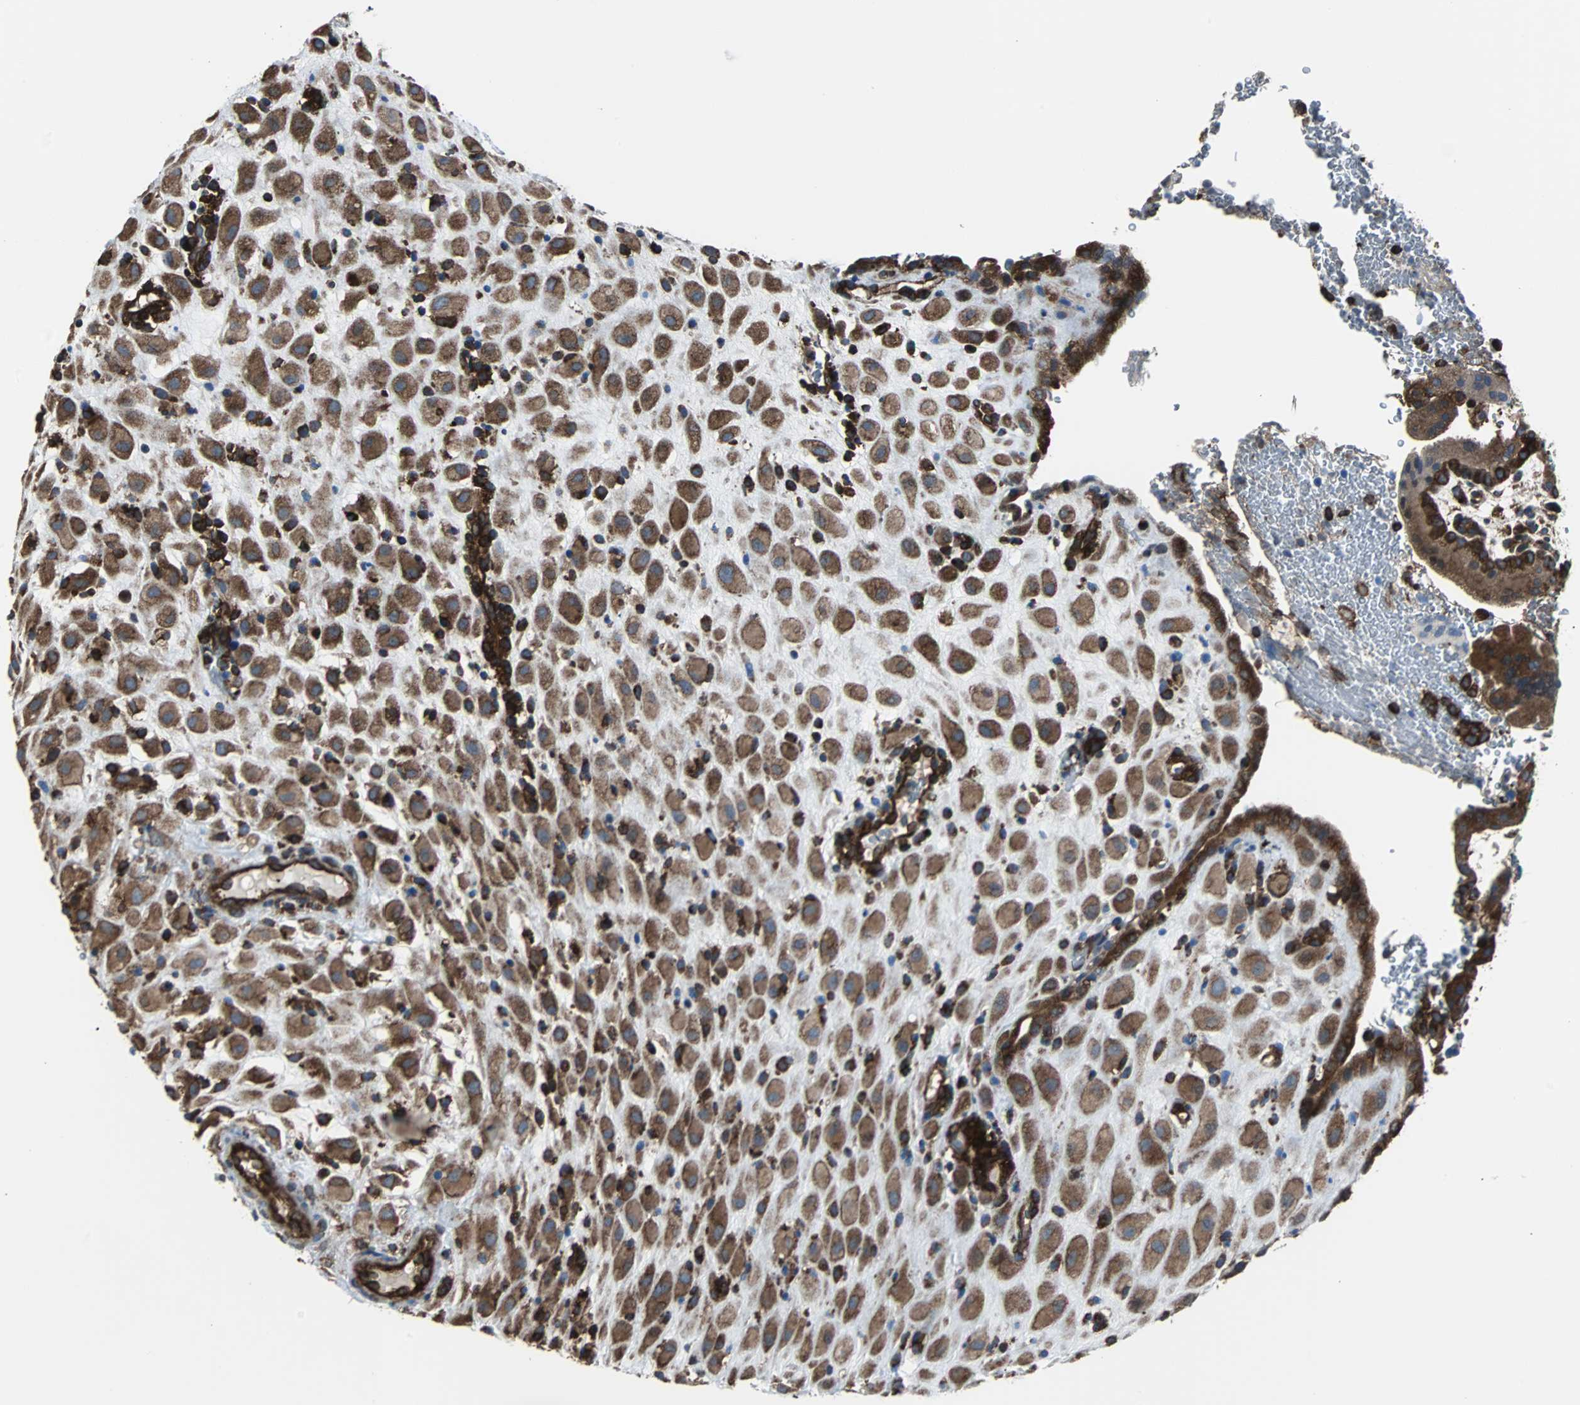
{"staining": {"intensity": "moderate", "quantity": ">75%", "location": "cytoplasmic/membranous"}, "tissue": "placenta", "cell_type": "Decidual cells", "image_type": "normal", "snomed": [{"axis": "morphology", "description": "Normal tissue, NOS"}, {"axis": "topography", "description": "Placenta"}], "caption": "Brown immunohistochemical staining in normal placenta demonstrates moderate cytoplasmic/membranous staining in approximately >75% of decidual cells. The staining was performed using DAB (3,3'-diaminobenzidine), with brown indicating positive protein expression. Nuclei are stained blue with hematoxylin.", "gene": "RELA", "patient": {"sex": "female", "age": 19}}